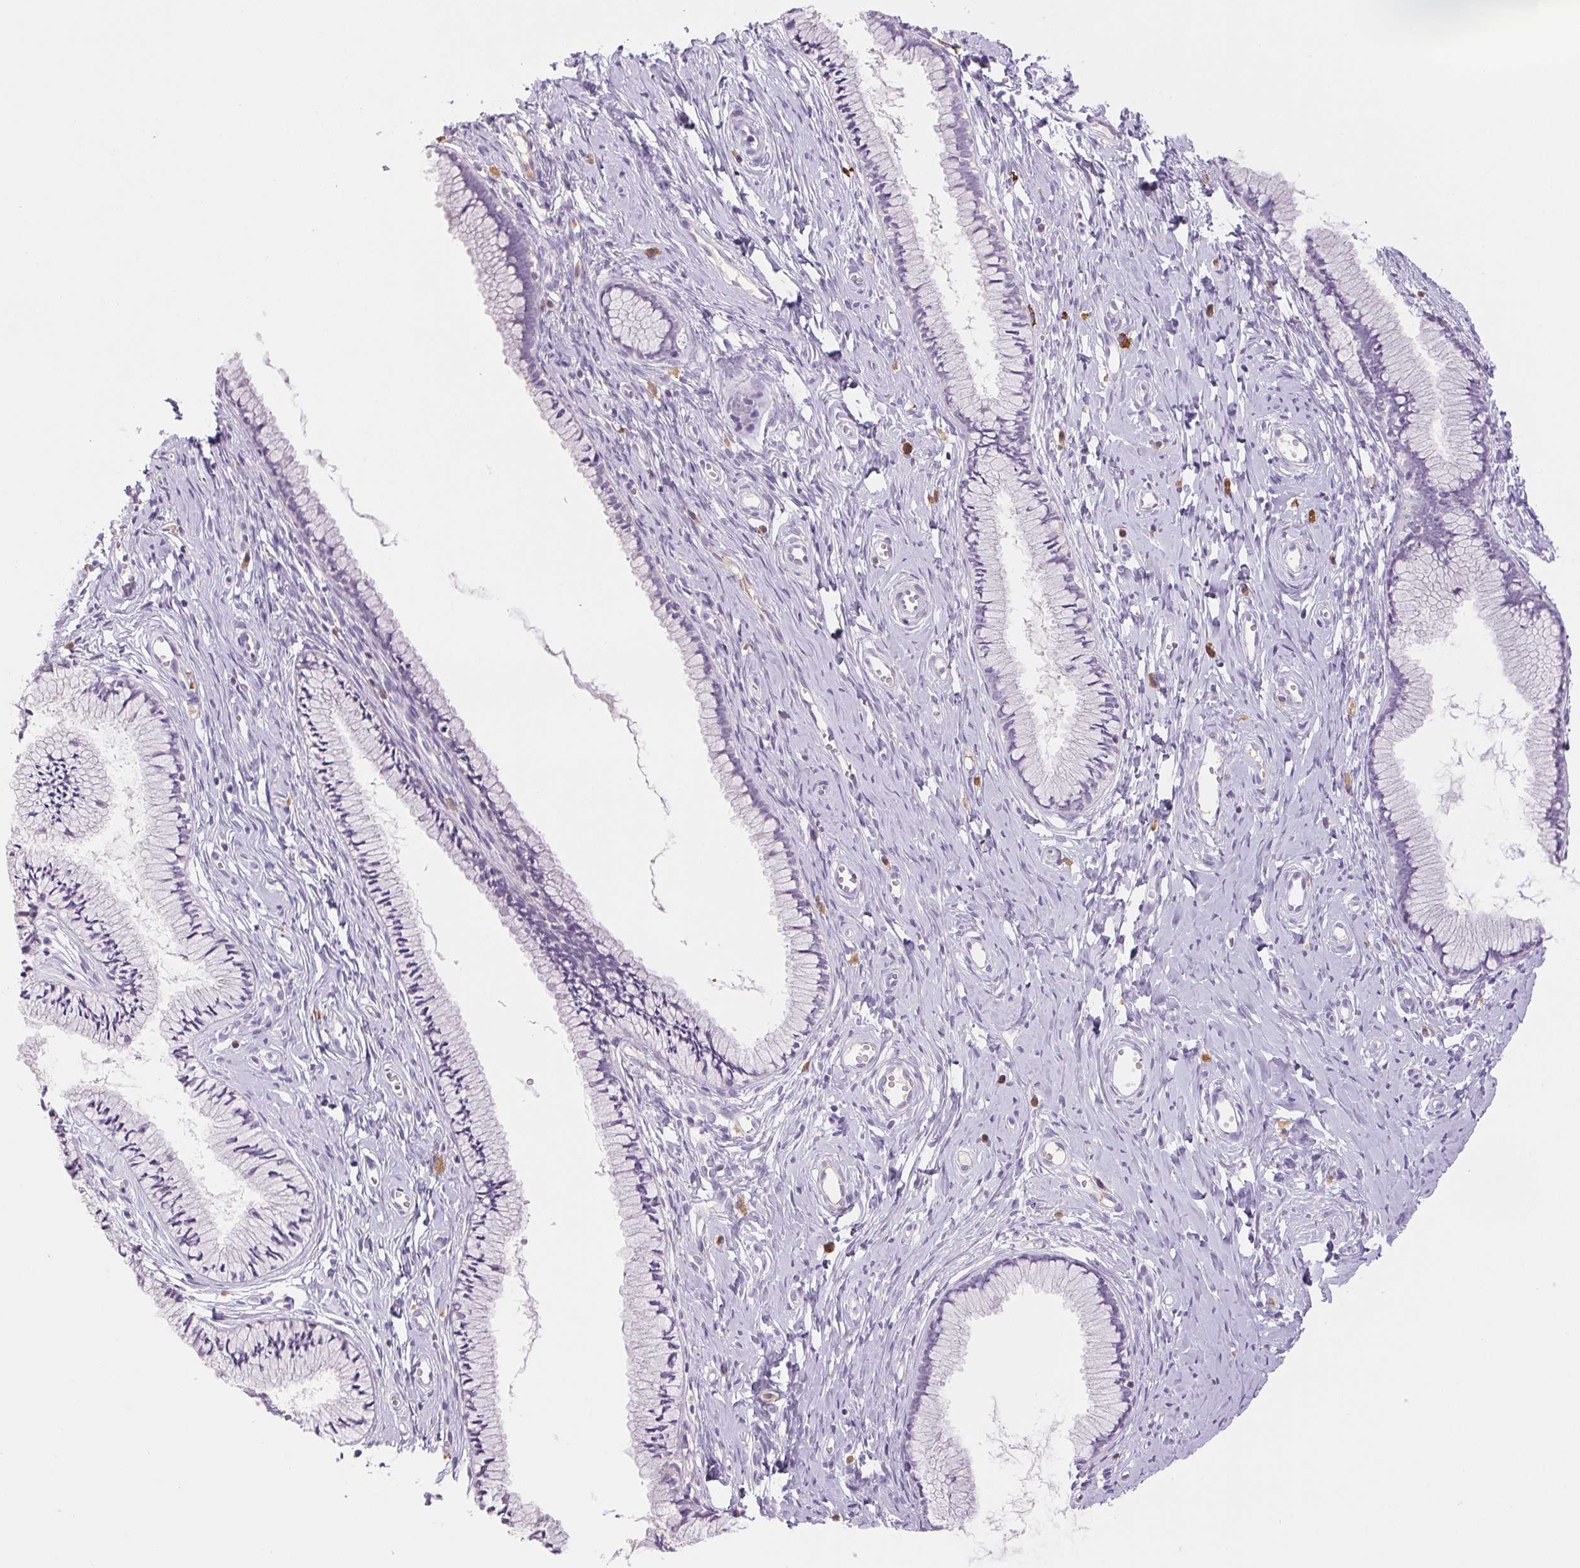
{"staining": {"intensity": "negative", "quantity": "none", "location": "none"}, "tissue": "cervix", "cell_type": "Glandular cells", "image_type": "normal", "snomed": [{"axis": "morphology", "description": "Normal tissue, NOS"}, {"axis": "topography", "description": "Cervix"}], "caption": "Human cervix stained for a protein using immunohistochemistry (IHC) displays no expression in glandular cells.", "gene": "IFIT1B", "patient": {"sex": "female", "age": 40}}